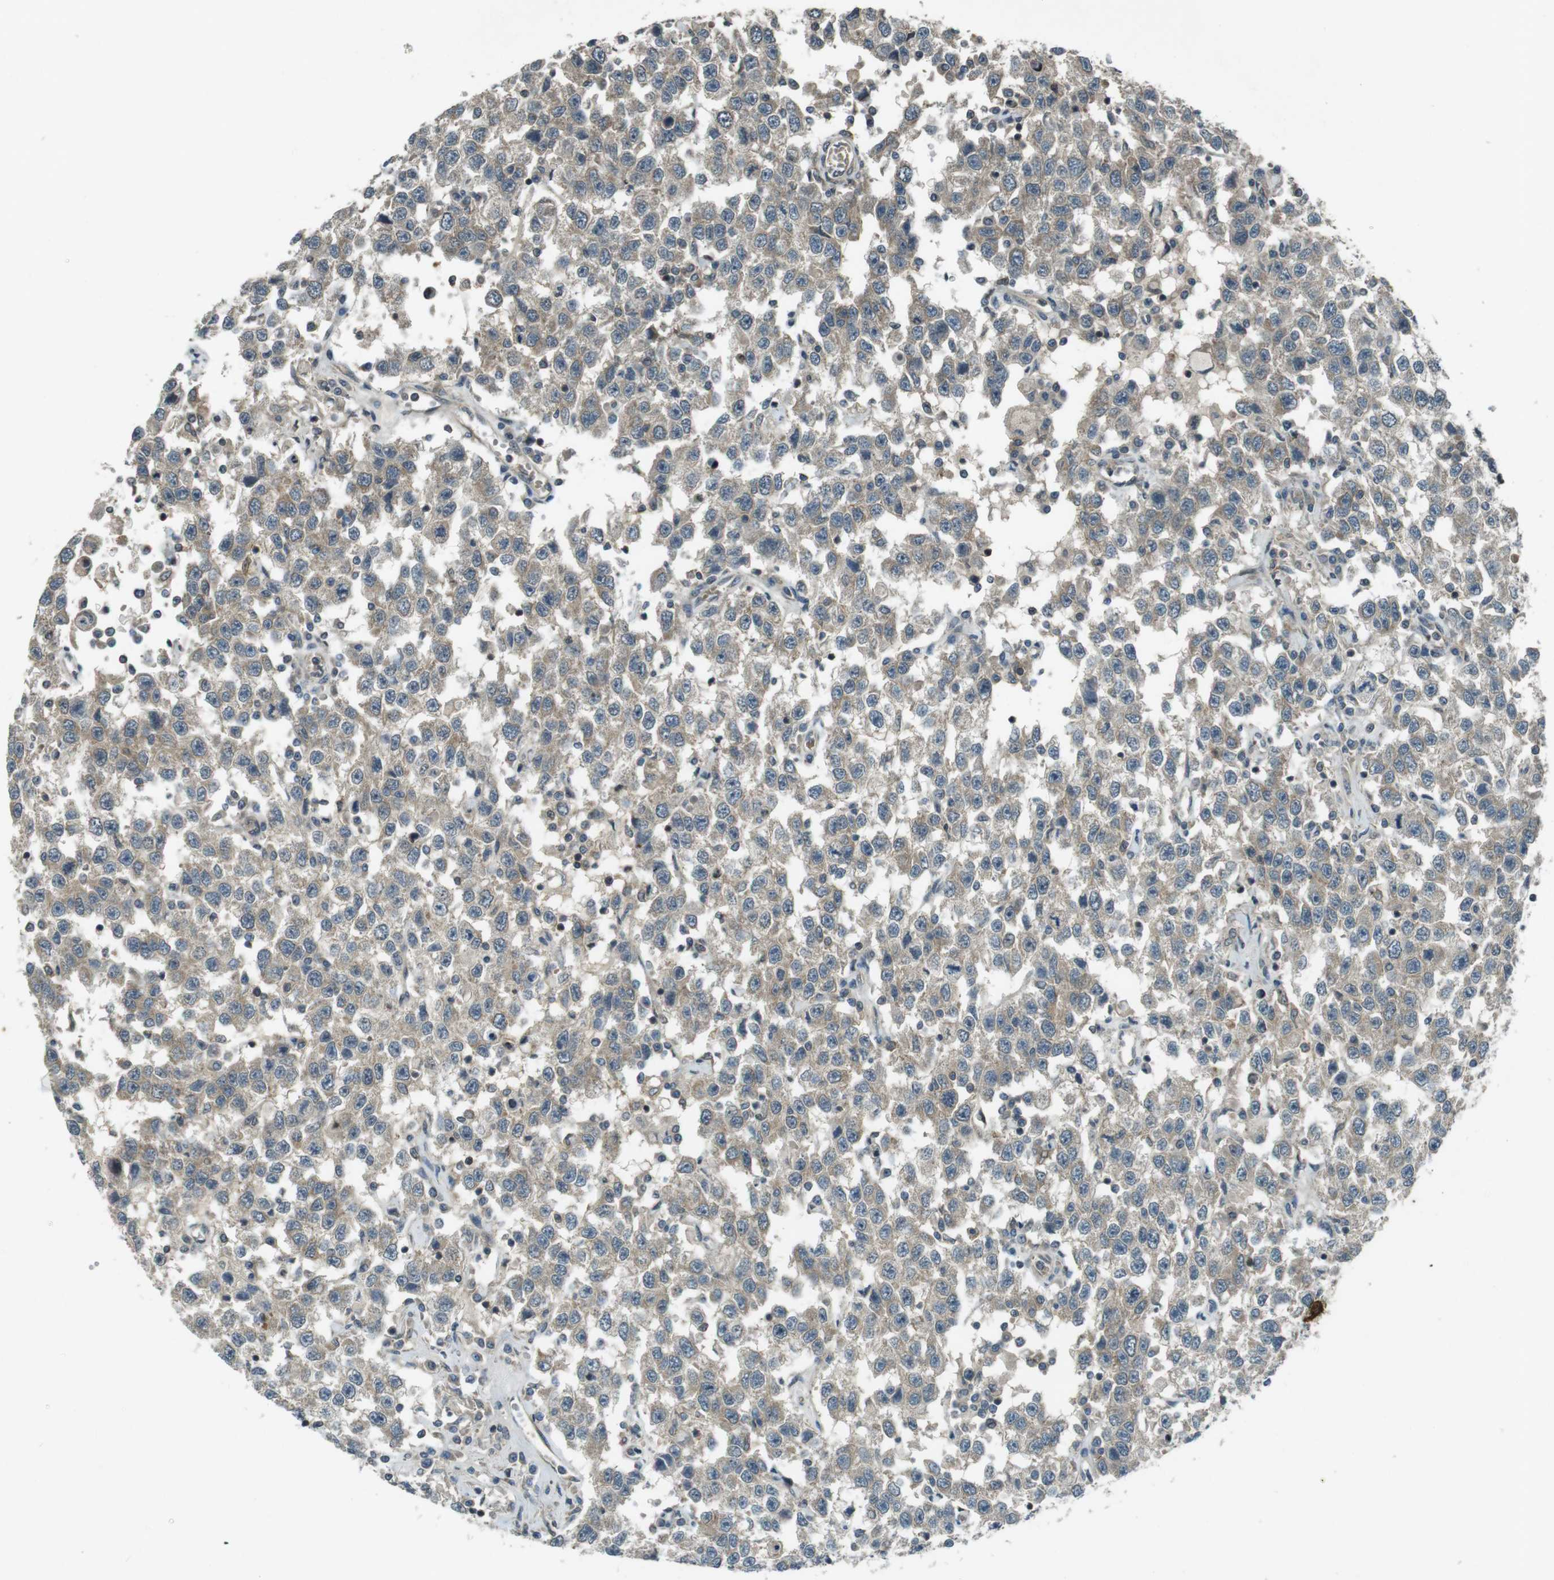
{"staining": {"intensity": "weak", "quantity": ">75%", "location": "cytoplasmic/membranous"}, "tissue": "testis cancer", "cell_type": "Tumor cells", "image_type": "cancer", "snomed": [{"axis": "morphology", "description": "Seminoma, NOS"}, {"axis": "topography", "description": "Testis"}], "caption": "This is a micrograph of immunohistochemistry (IHC) staining of testis cancer, which shows weak expression in the cytoplasmic/membranous of tumor cells.", "gene": "ZYX", "patient": {"sex": "male", "age": 41}}